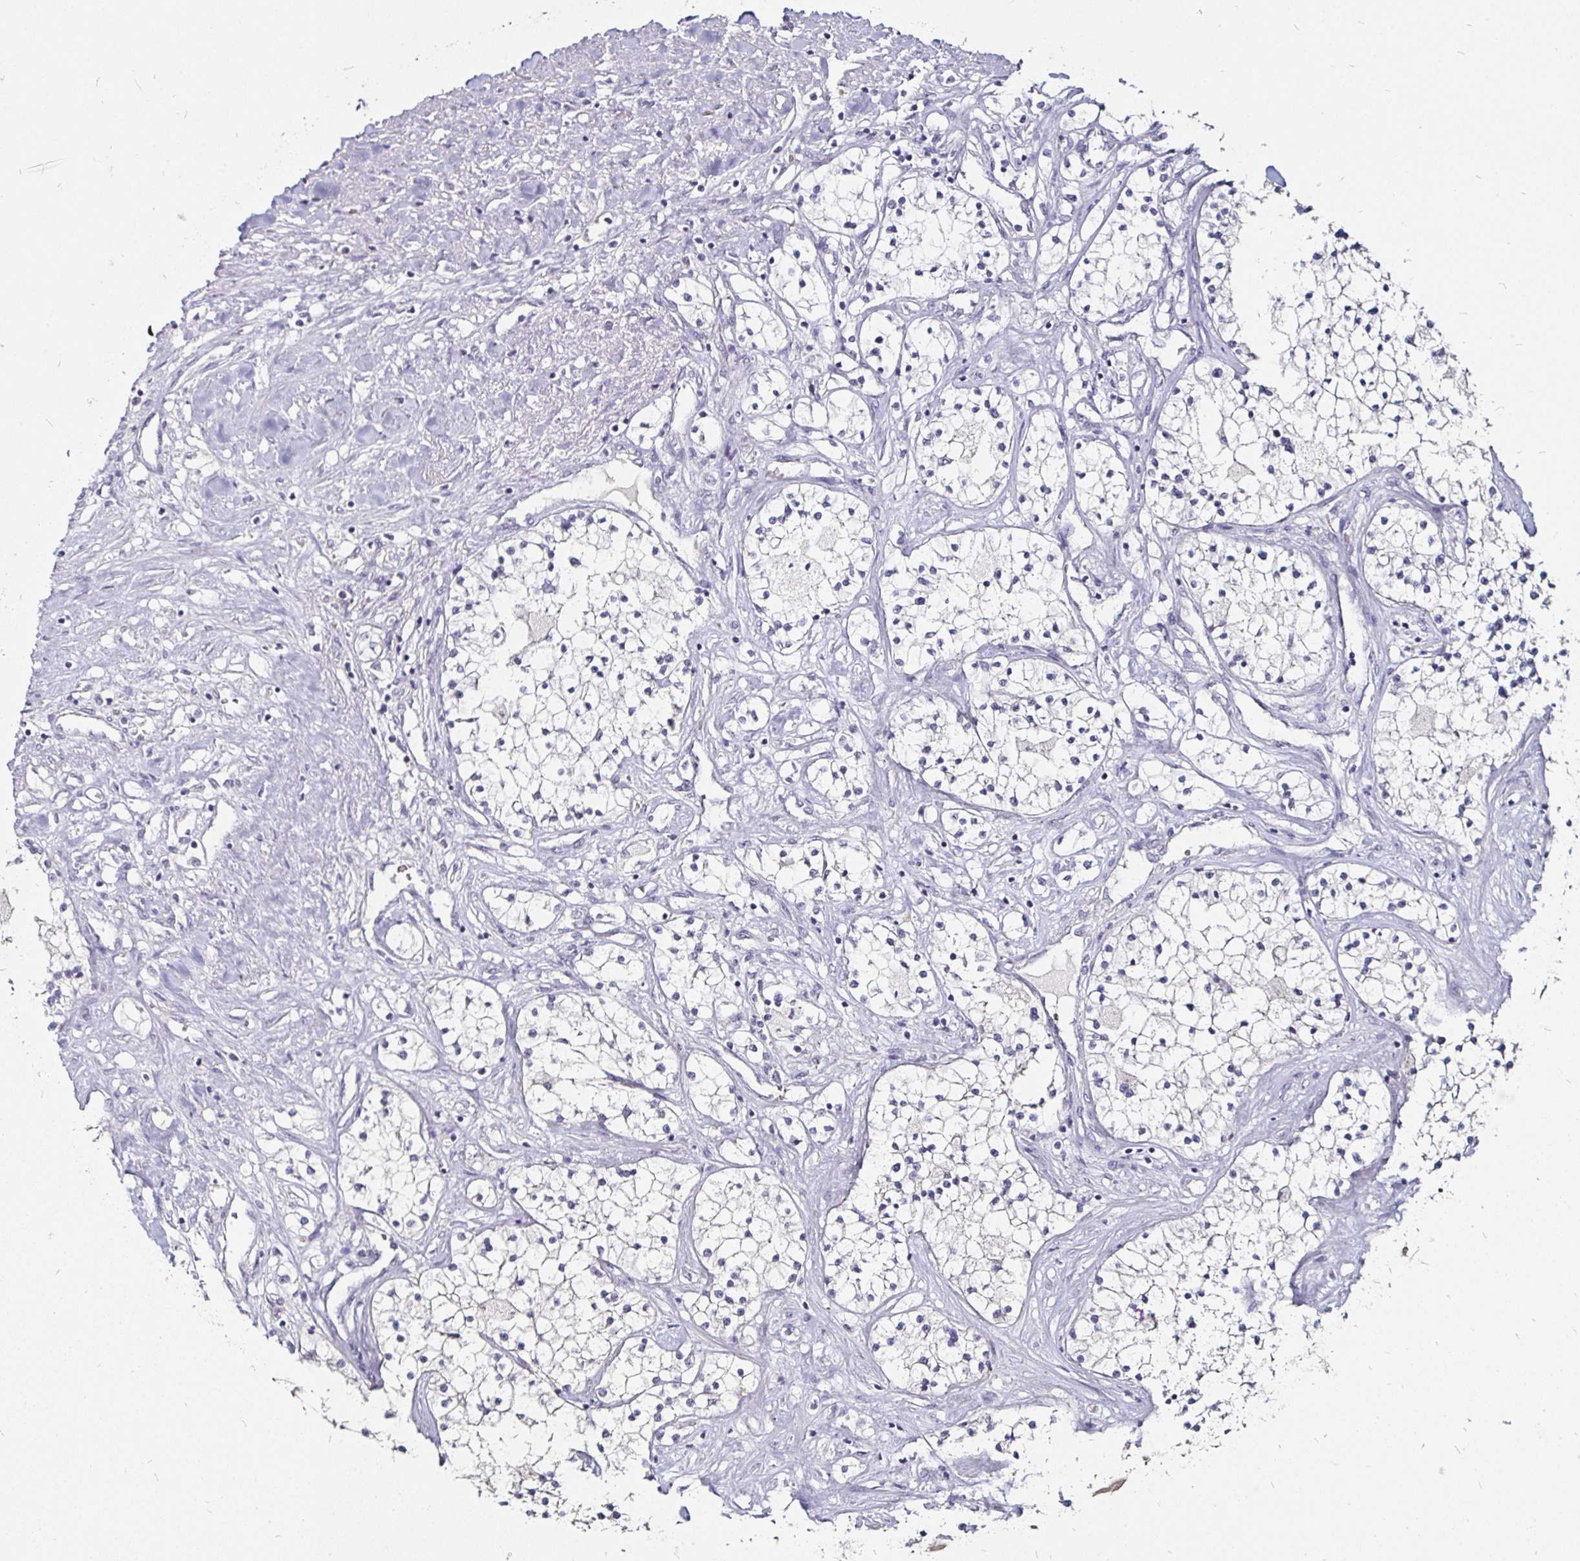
{"staining": {"intensity": "negative", "quantity": "none", "location": "none"}, "tissue": "renal cancer", "cell_type": "Tumor cells", "image_type": "cancer", "snomed": [{"axis": "morphology", "description": "Adenocarcinoma, NOS"}, {"axis": "topography", "description": "Kidney"}], "caption": "Tumor cells are negative for protein expression in human renal cancer (adenocarcinoma).", "gene": "FAIM2", "patient": {"sex": "male", "age": 68}}